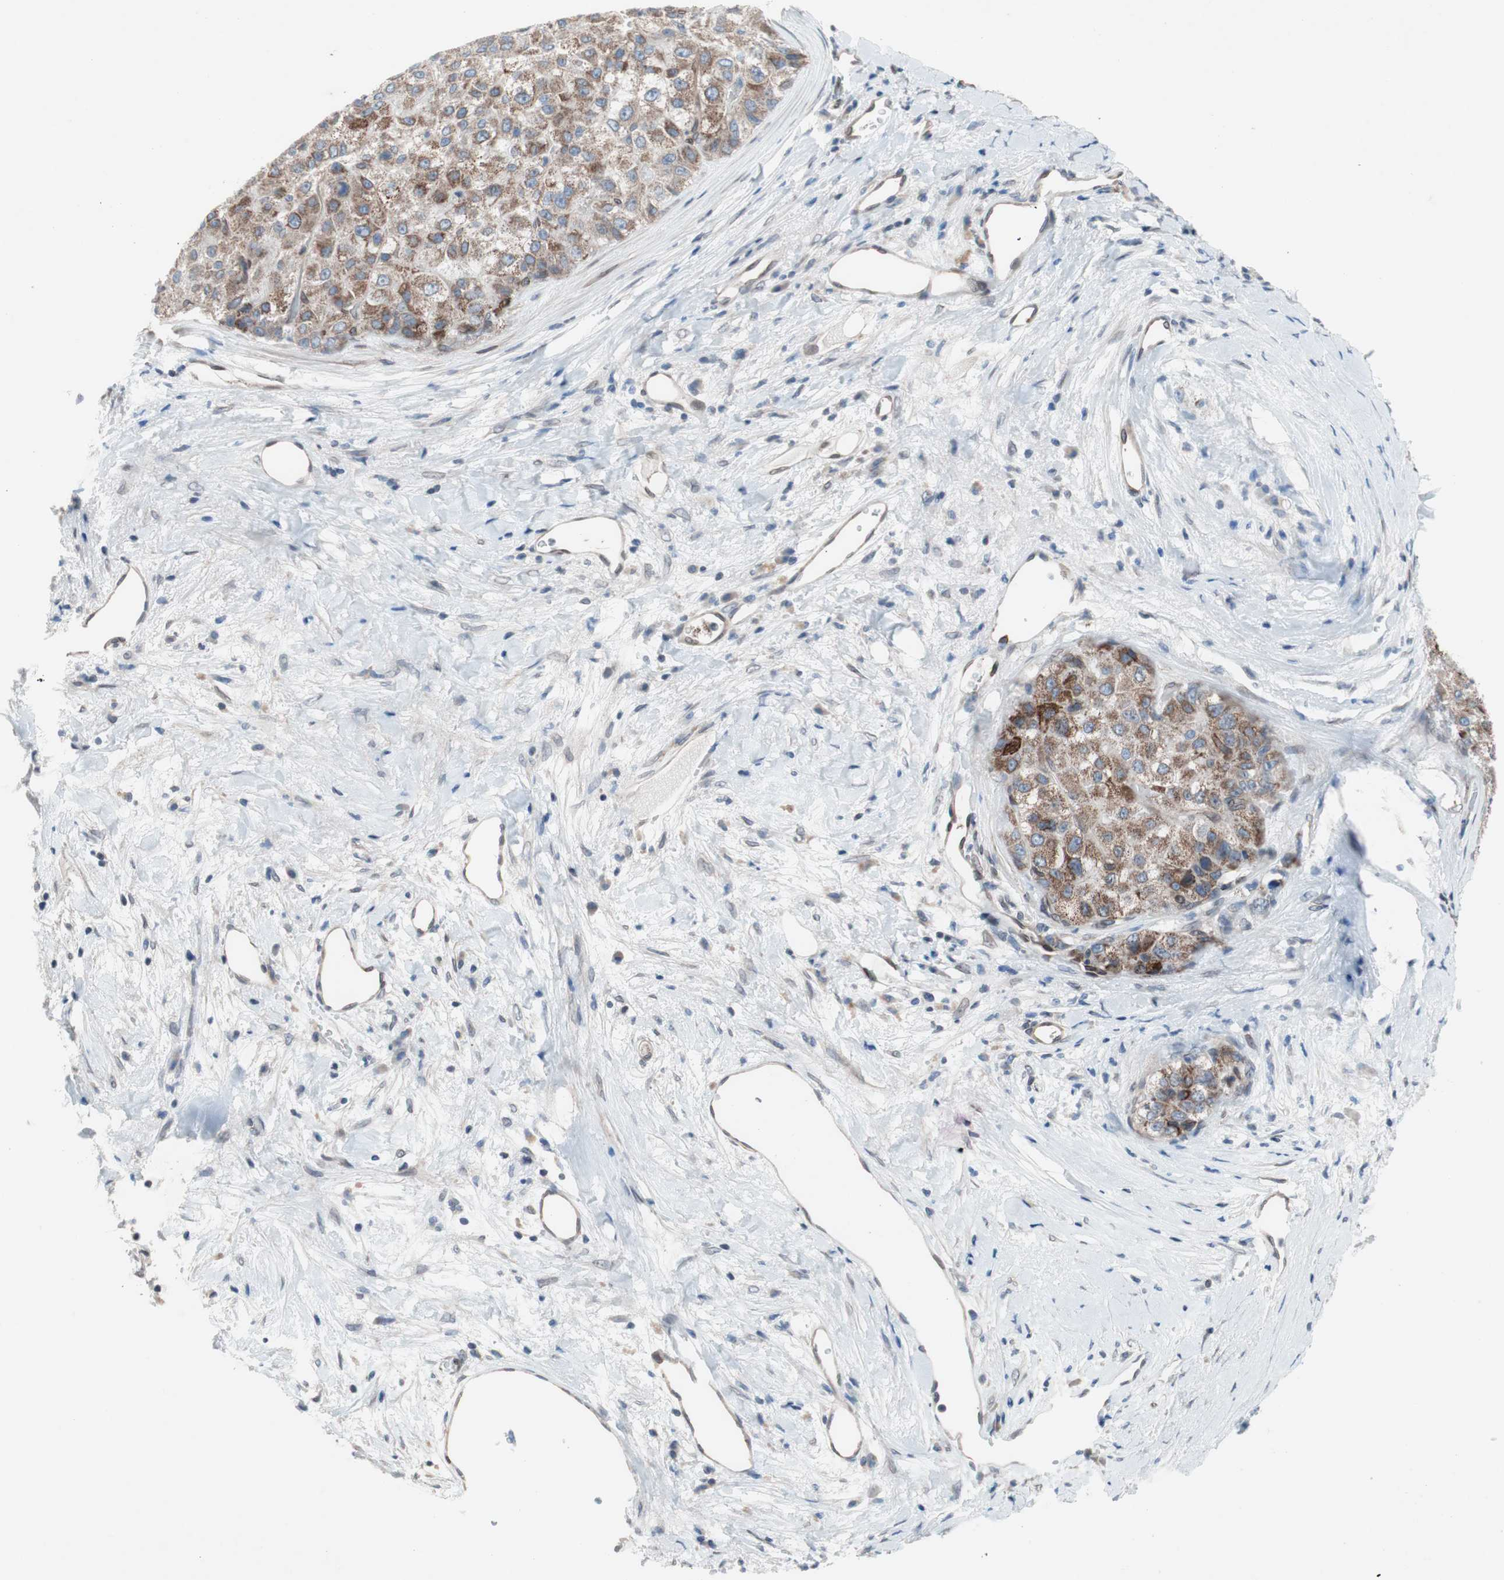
{"staining": {"intensity": "moderate", "quantity": ">75%", "location": "cytoplasmic/membranous"}, "tissue": "liver cancer", "cell_type": "Tumor cells", "image_type": "cancer", "snomed": [{"axis": "morphology", "description": "Carcinoma, Hepatocellular, NOS"}, {"axis": "topography", "description": "Liver"}], "caption": "Liver cancer (hepatocellular carcinoma) was stained to show a protein in brown. There is medium levels of moderate cytoplasmic/membranous positivity in approximately >75% of tumor cells.", "gene": "ARNT2", "patient": {"sex": "male", "age": 80}}